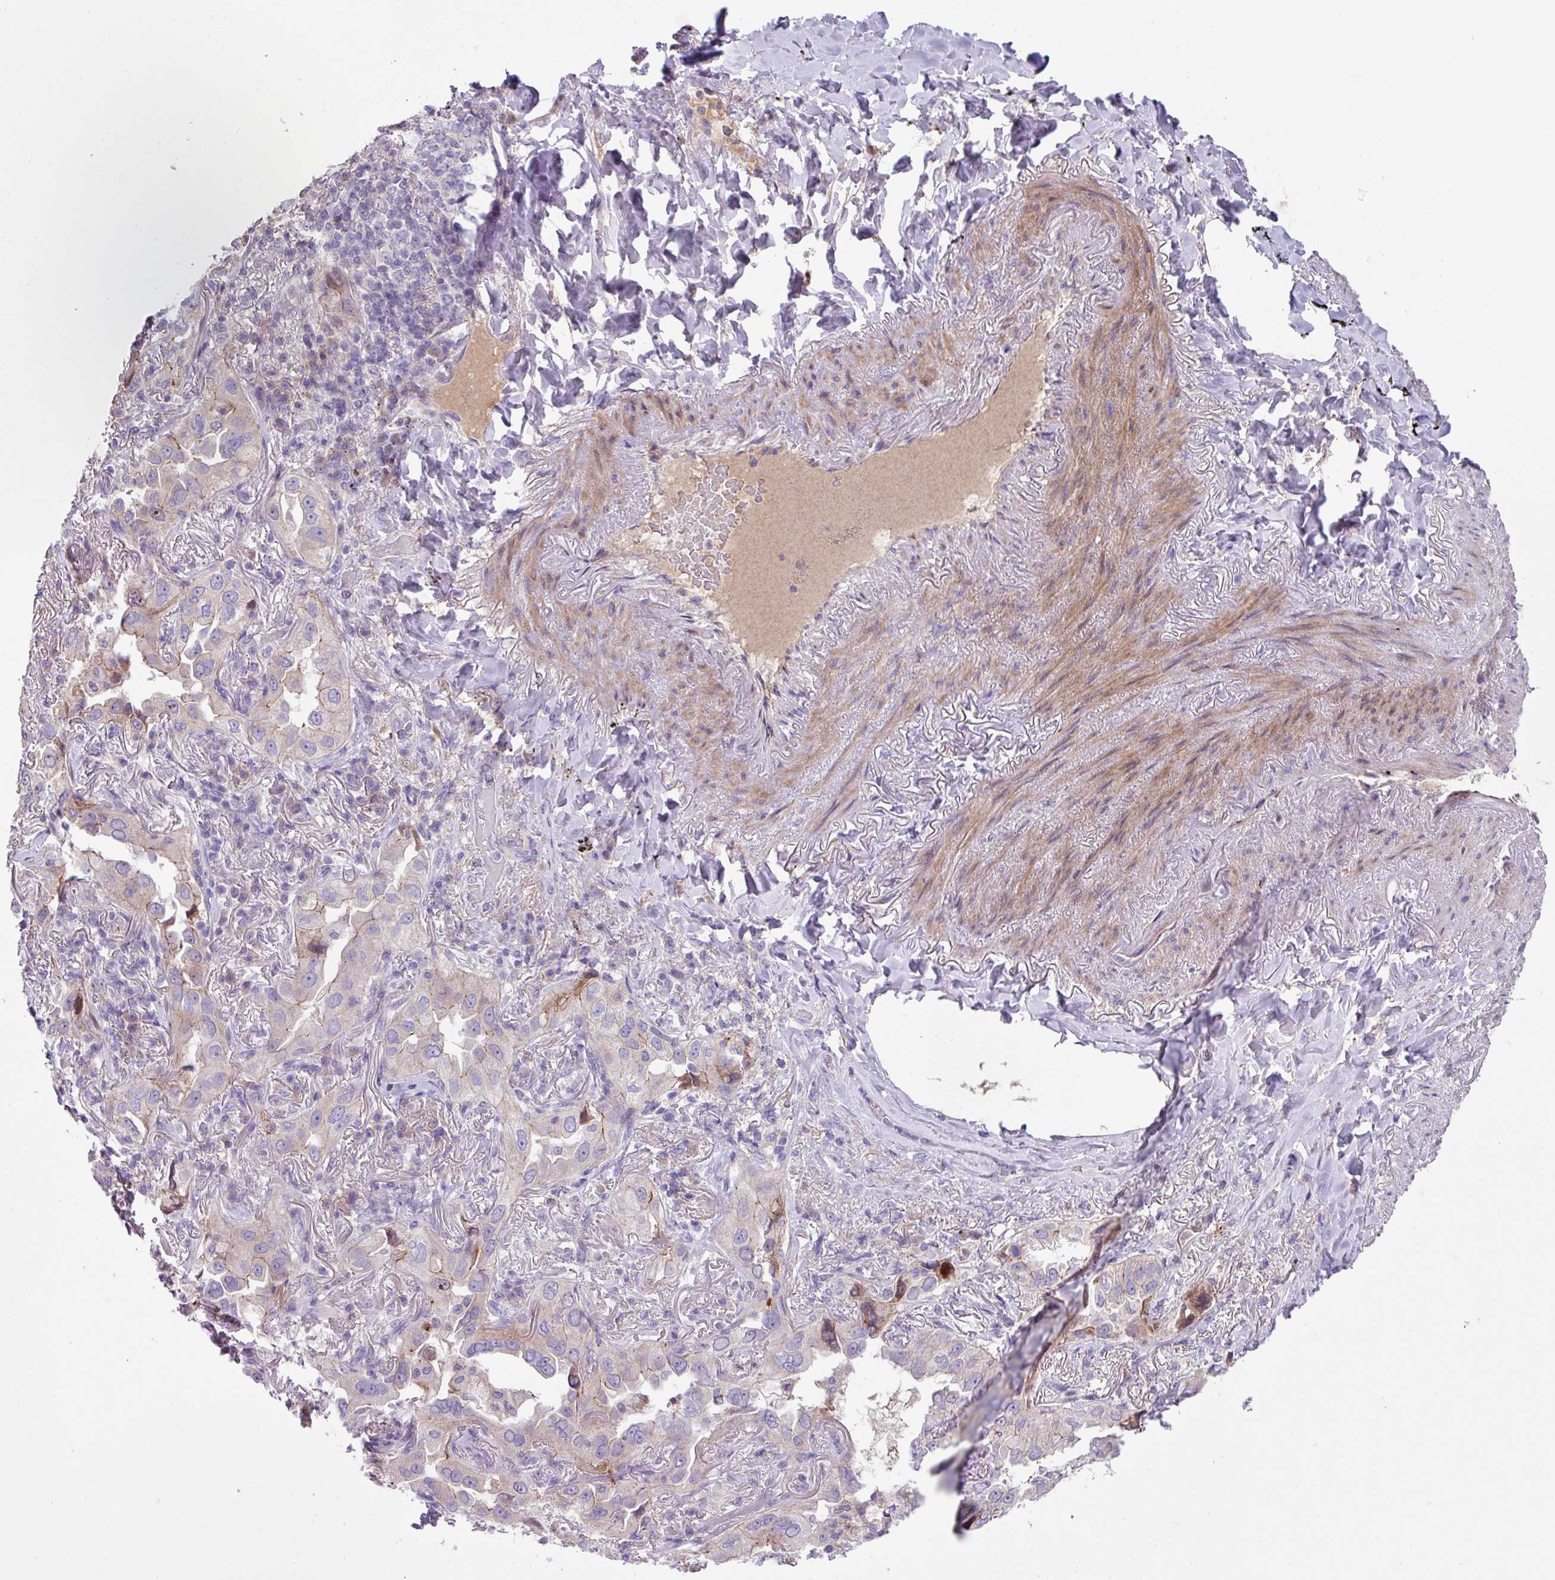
{"staining": {"intensity": "negative", "quantity": "none", "location": "none"}, "tissue": "lung cancer", "cell_type": "Tumor cells", "image_type": "cancer", "snomed": [{"axis": "morphology", "description": "Adenocarcinoma, NOS"}, {"axis": "topography", "description": "Lung"}], "caption": "High power microscopy photomicrograph of an immunohistochemistry photomicrograph of lung cancer, revealing no significant positivity in tumor cells.", "gene": "IQCJ", "patient": {"sex": "female", "age": 69}}